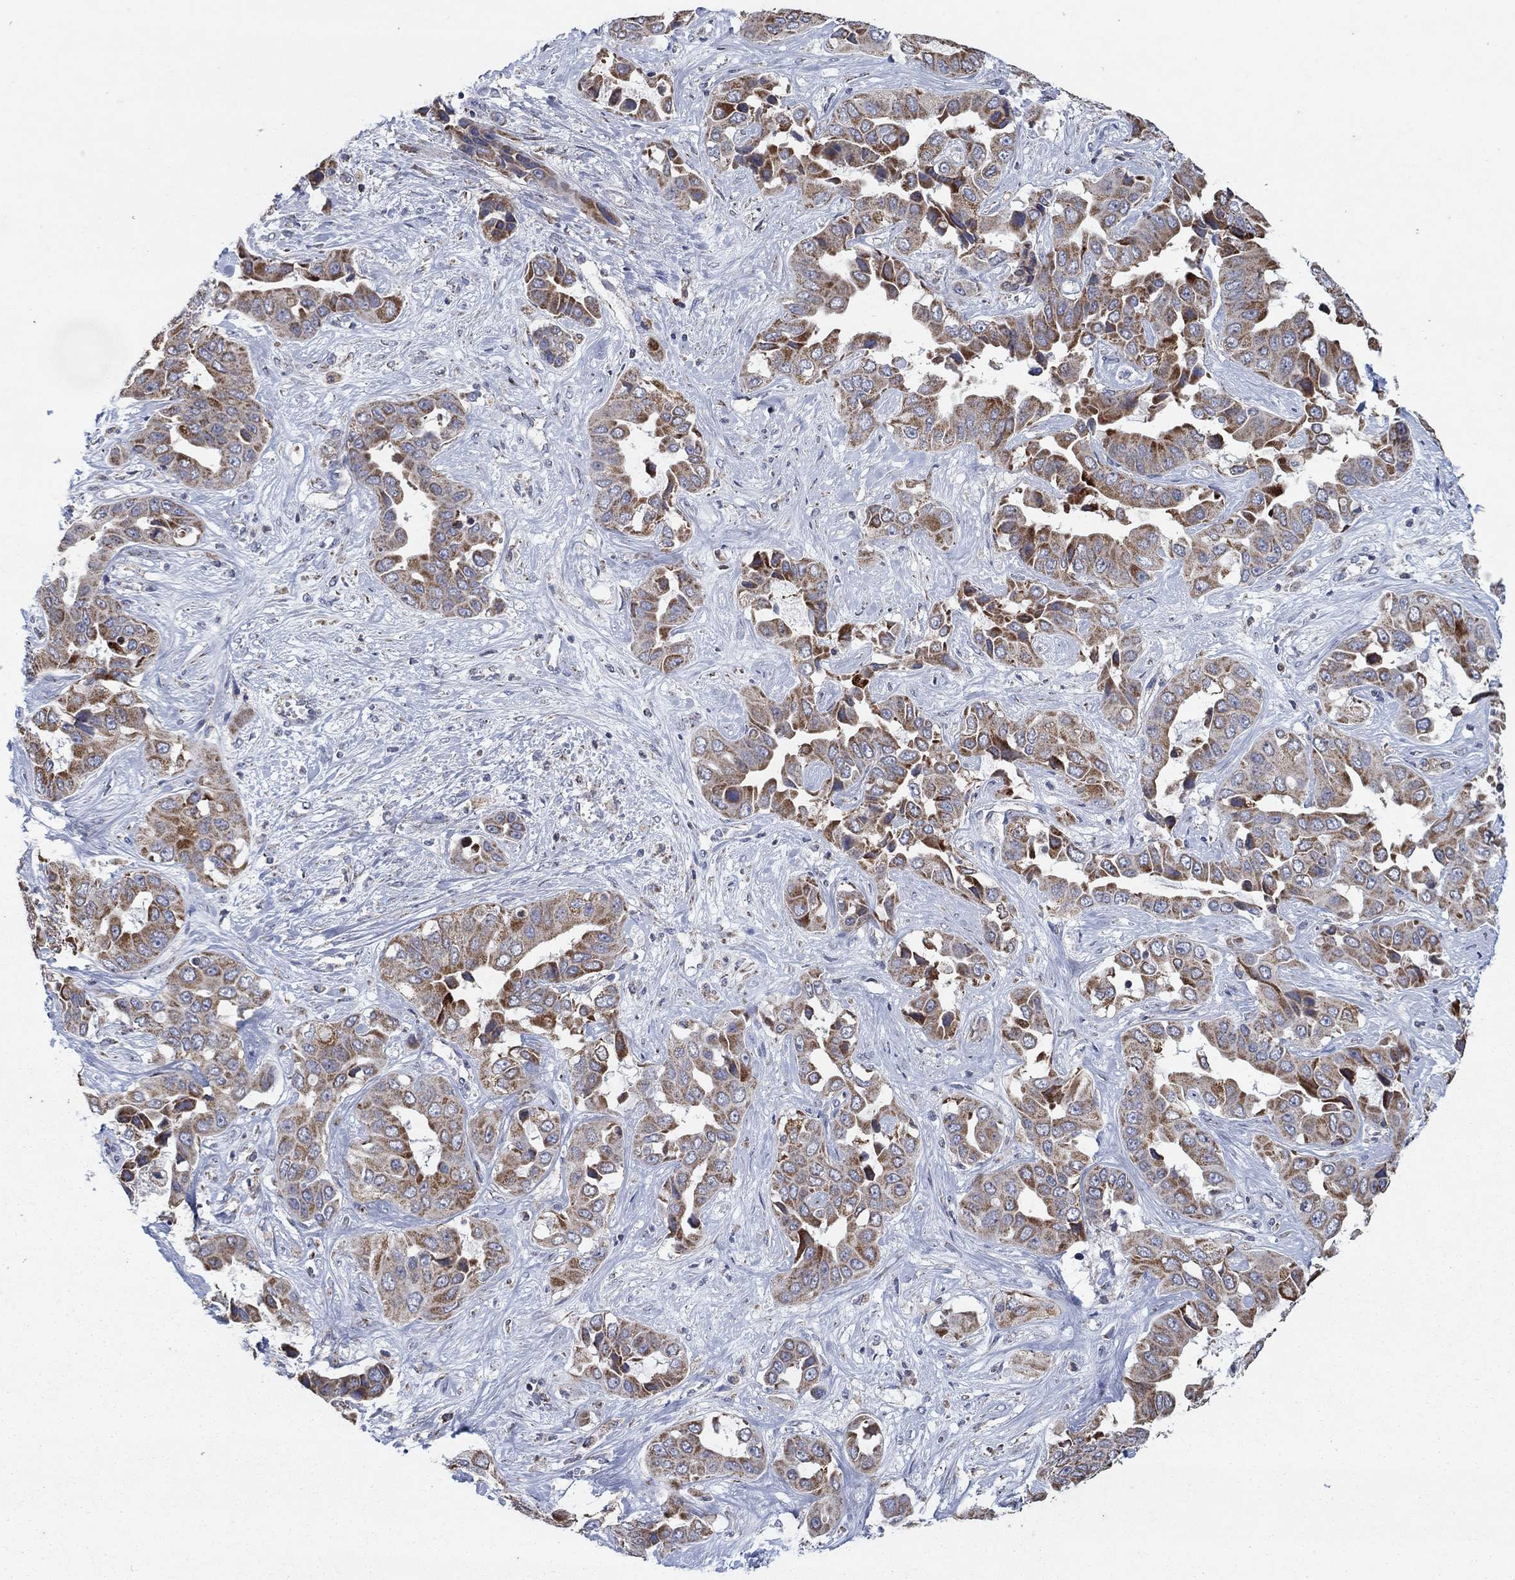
{"staining": {"intensity": "moderate", "quantity": ">75%", "location": "cytoplasmic/membranous"}, "tissue": "liver cancer", "cell_type": "Tumor cells", "image_type": "cancer", "snomed": [{"axis": "morphology", "description": "Cholangiocarcinoma"}, {"axis": "topography", "description": "Liver"}], "caption": "This histopathology image reveals liver cancer (cholangiocarcinoma) stained with IHC to label a protein in brown. The cytoplasmic/membranous of tumor cells show moderate positivity for the protein. Nuclei are counter-stained blue.", "gene": "C9orf85", "patient": {"sex": "female", "age": 52}}